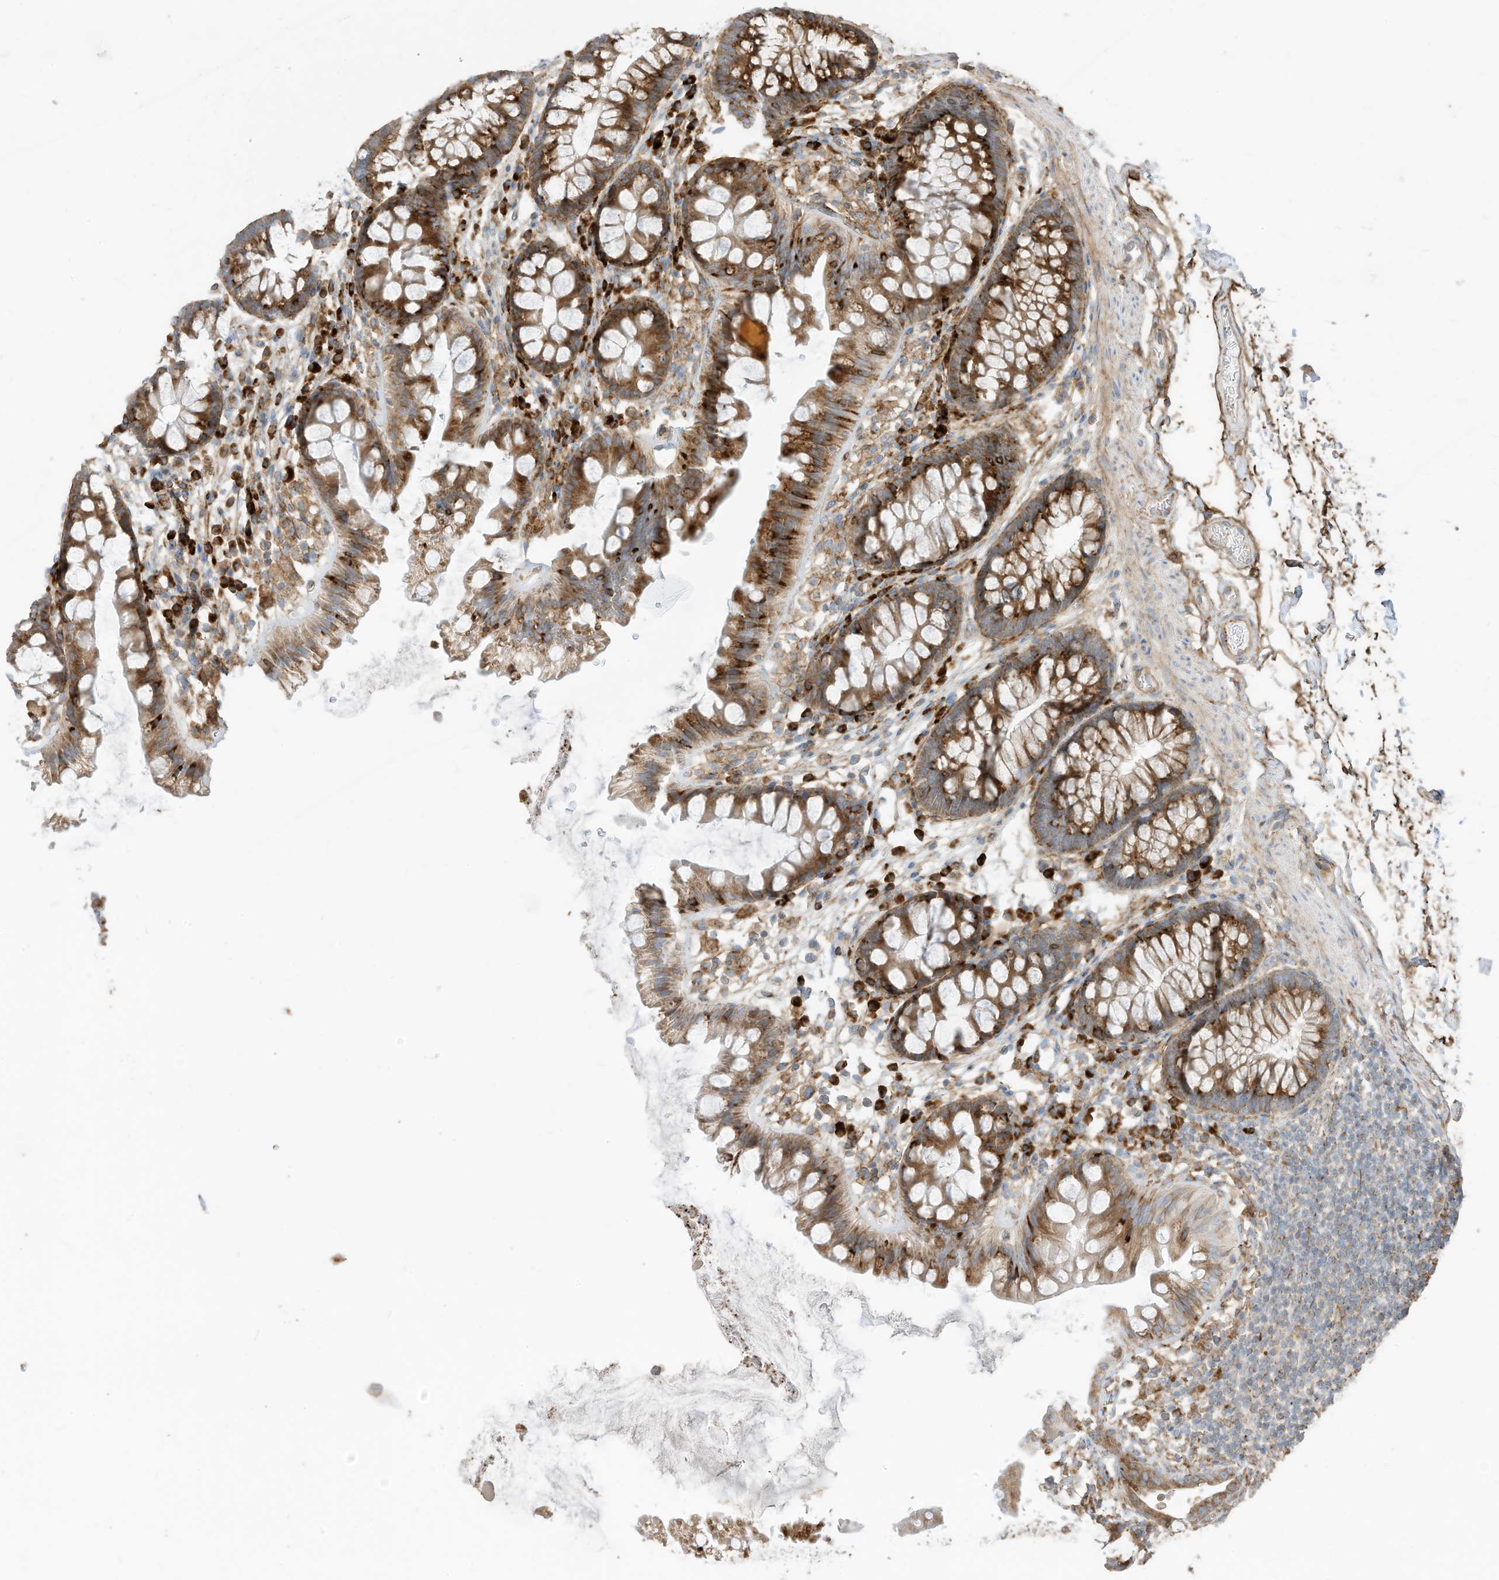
{"staining": {"intensity": "weak", "quantity": "25%-75%", "location": "cytoplasmic/membranous"}, "tissue": "colon", "cell_type": "Endothelial cells", "image_type": "normal", "snomed": [{"axis": "morphology", "description": "Normal tissue, NOS"}, {"axis": "topography", "description": "Colon"}], "caption": "Protein positivity by immunohistochemistry demonstrates weak cytoplasmic/membranous staining in approximately 25%-75% of endothelial cells in normal colon.", "gene": "TRNAU1AP", "patient": {"sex": "female", "age": 62}}